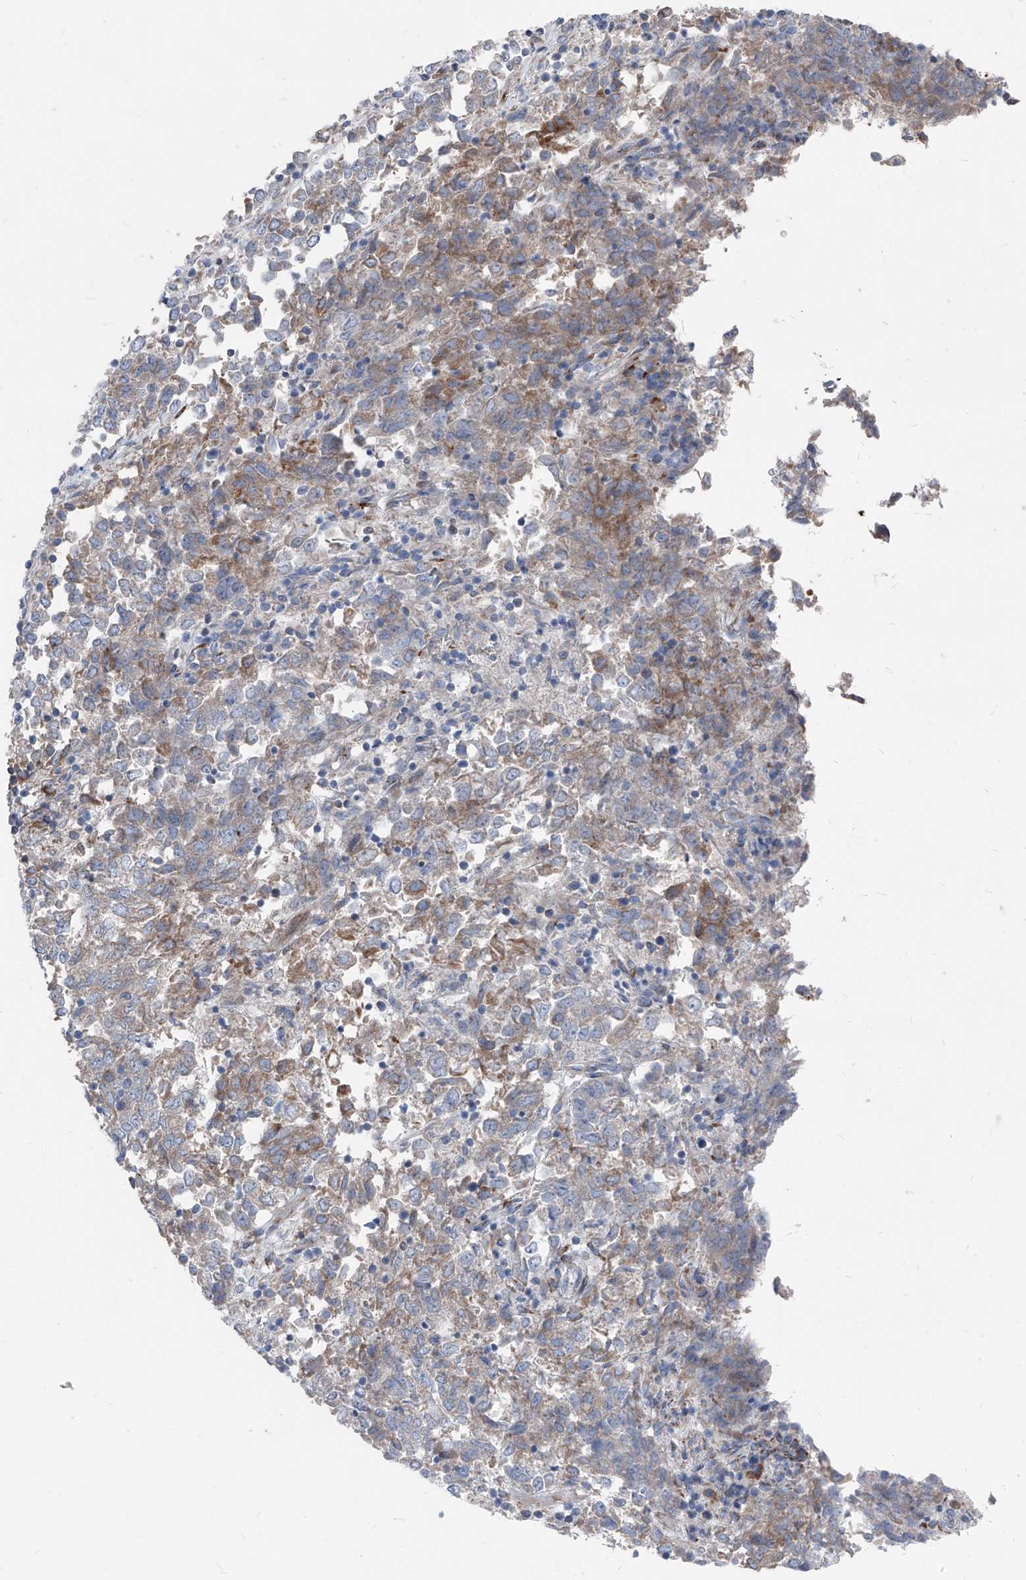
{"staining": {"intensity": "weak", "quantity": "<25%", "location": "cytoplasmic/membranous"}, "tissue": "endometrial cancer", "cell_type": "Tumor cells", "image_type": "cancer", "snomed": [{"axis": "morphology", "description": "Adenocarcinoma, NOS"}, {"axis": "topography", "description": "Endometrium"}], "caption": "Micrograph shows no significant protein expression in tumor cells of adenocarcinoma (endometrial).", "gene": "IFI27", "patient": {"sex": "female", "age": 80}}